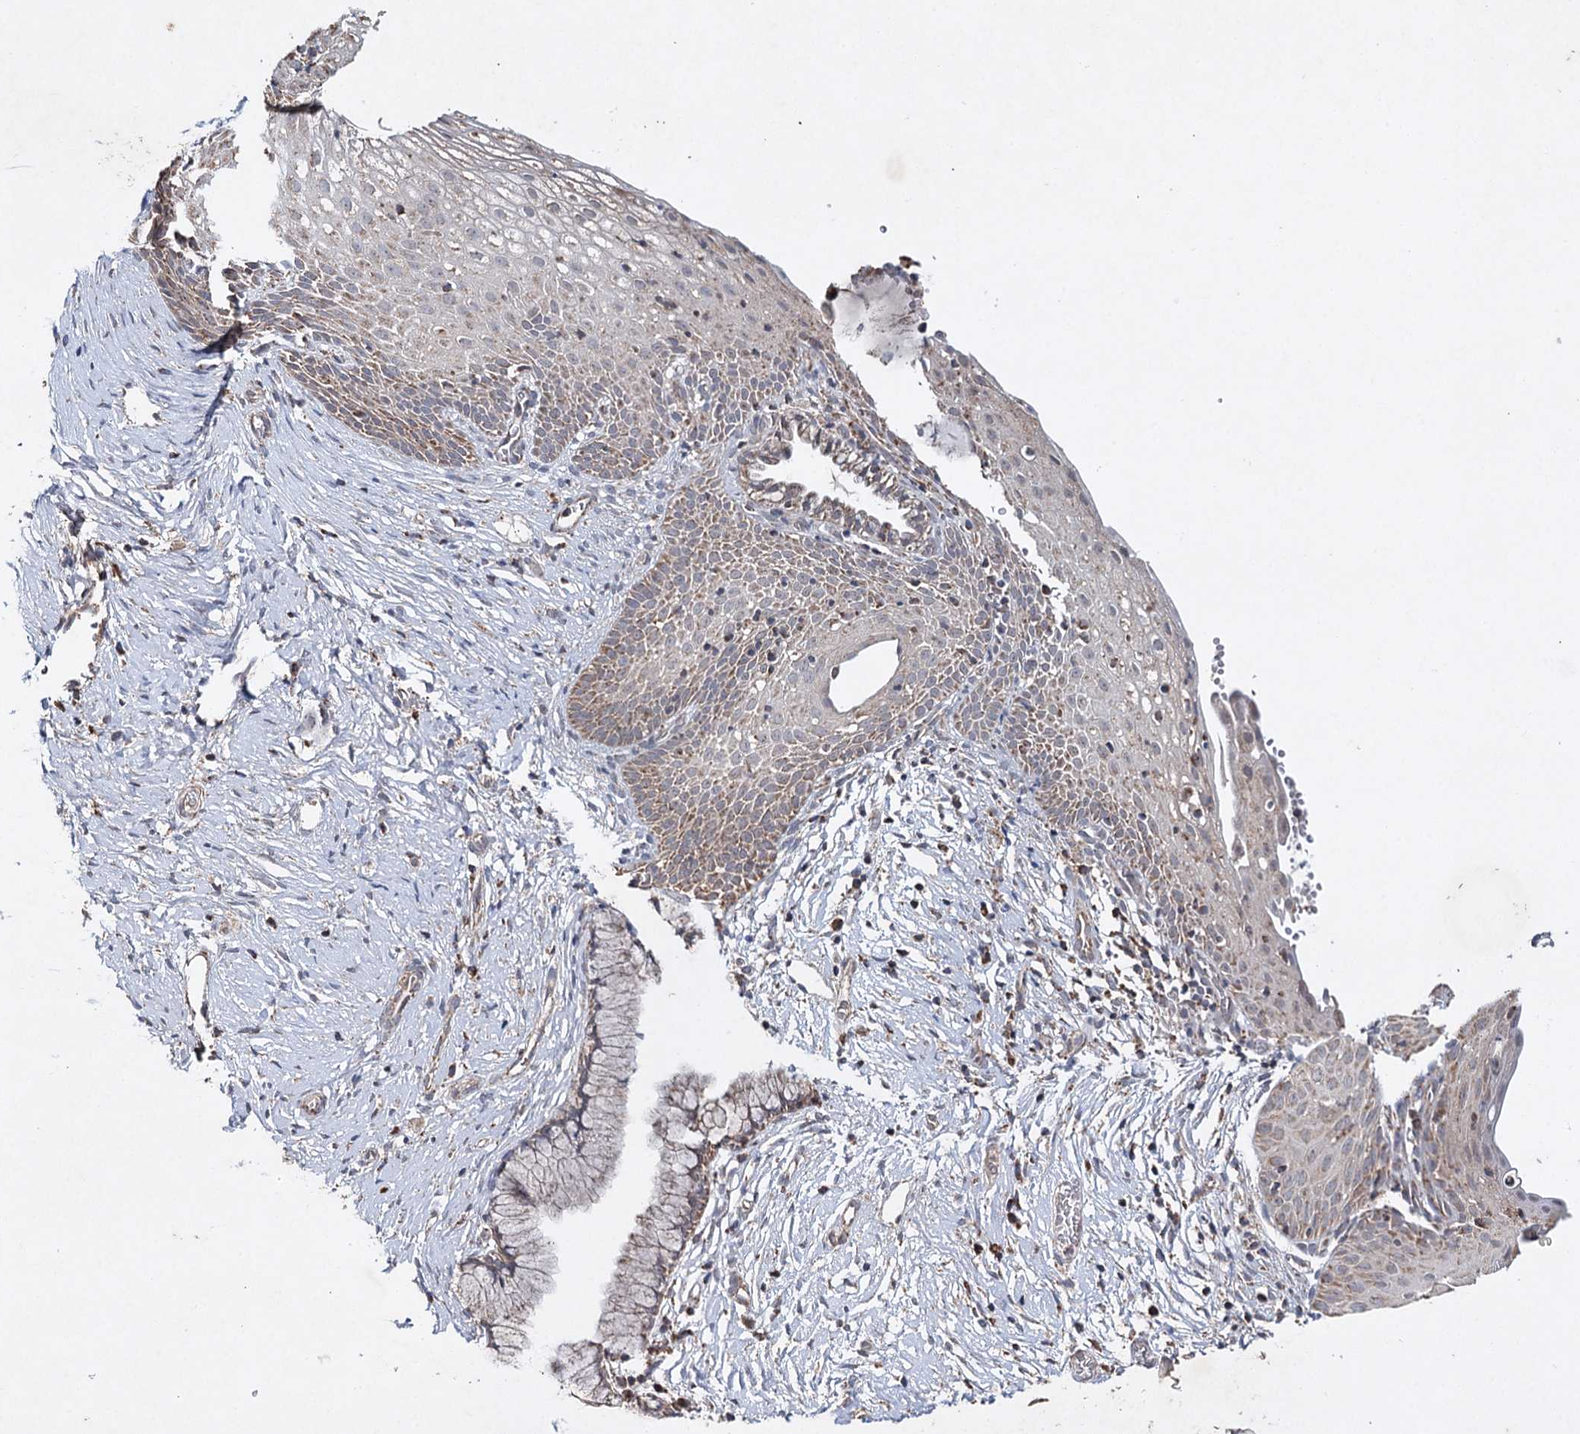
{"staining": {"intensity": "weak", "quantity": "25%-75%", "location": "cytoplasmic/membranous"}, "tissue": "cervix", "cell_type": "Glandular cells", "image_type": "normal", "snomed": [{"axis": "morphology", "description": "Normal tissue, NOS"}, {"axis": "topography", "description": "Cervix"}], "caption": "A low amount of weak cytoplasmic/membranous positivity is appreciated in approximately 25%-75% of glandular cells in normal cervix.", "gene": "PIK3CB", "patient": {"sex": "female", "age": 33}}